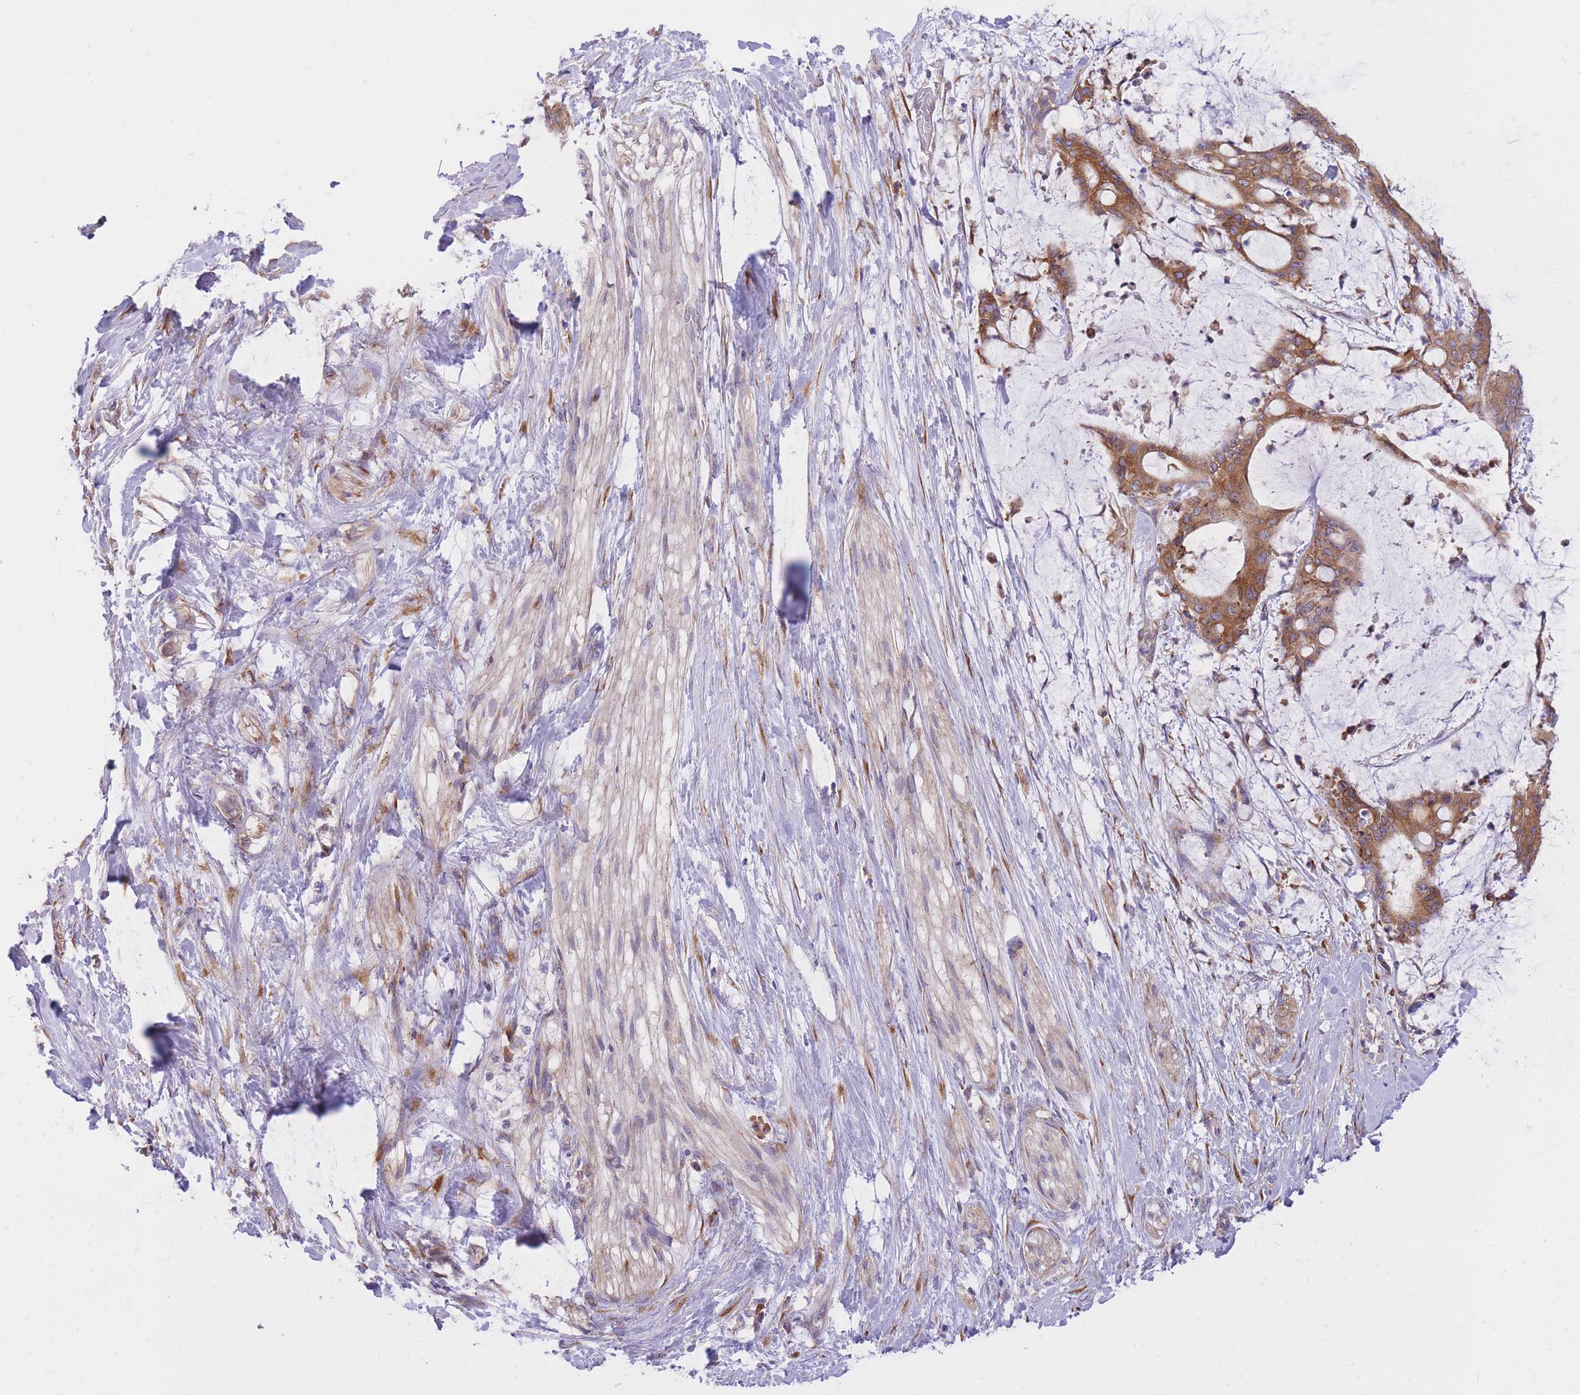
{"staining": {"intensity": "moderate", "quantity": ">75%", "location": "cytoplasmic/membranous"}, "tissue": "liver cancer", "cell_type": "Tumor cells", "image_type": "cancer", "snomed": [{"axis": "morphology", "description": "Normal tissue, NOS"}, {"axis": "morphology", "description": "Cholangiocarcinoma"}, {"axis": "topography", "description": "Liver"}, {"axis": "topography", "description": "Peripheral nerve tissue"}], "caption": "Protein positivity by immunohistochemistry (IHC) exhibits moderate cytoplasmic/membranous staining in approximately >75% of tumor cells in liver cholangiocarcinoma.", "gene": "GBP7", "patient": {"sex": "female", "age": 73}}